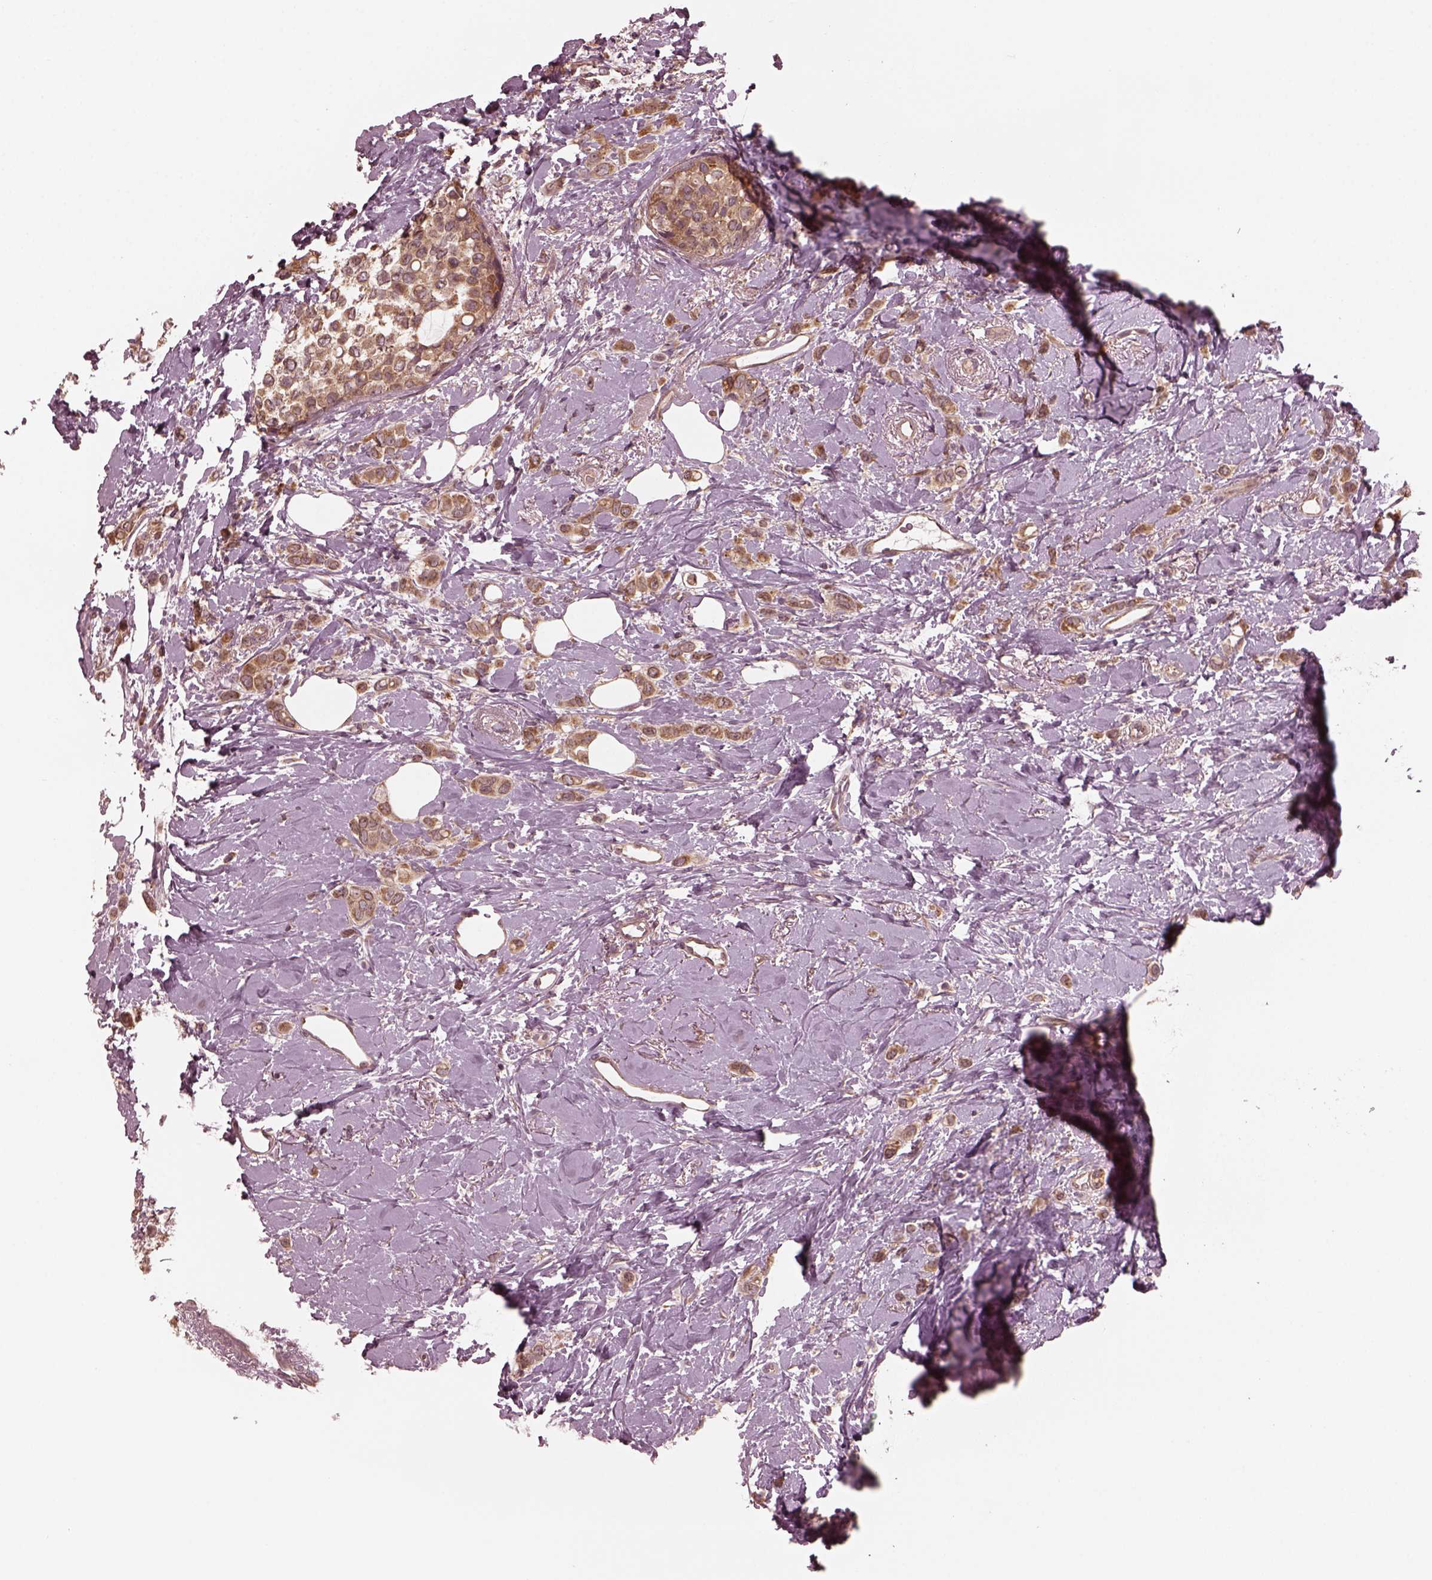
{"staining": {"intensity": "moderate", "quantity": ">75%", "location": "cytoplasmic/membranous"}, "tissue": "breast cancer", "cell_type": "Tumor cells", "image_type": "cancer", "snomed": [{"axis": "morphology", "description": "Lobular carcinoma"}, {"axis": "topography", "description": "Breast"}], "caption": "A brown stain highlights moderate cytoplasmic/membranous expression of a protein in lobular carcinoma (breast) tumor cells.", "gene": "FAF2", "patient": {"sex": "female", "age": 66}}